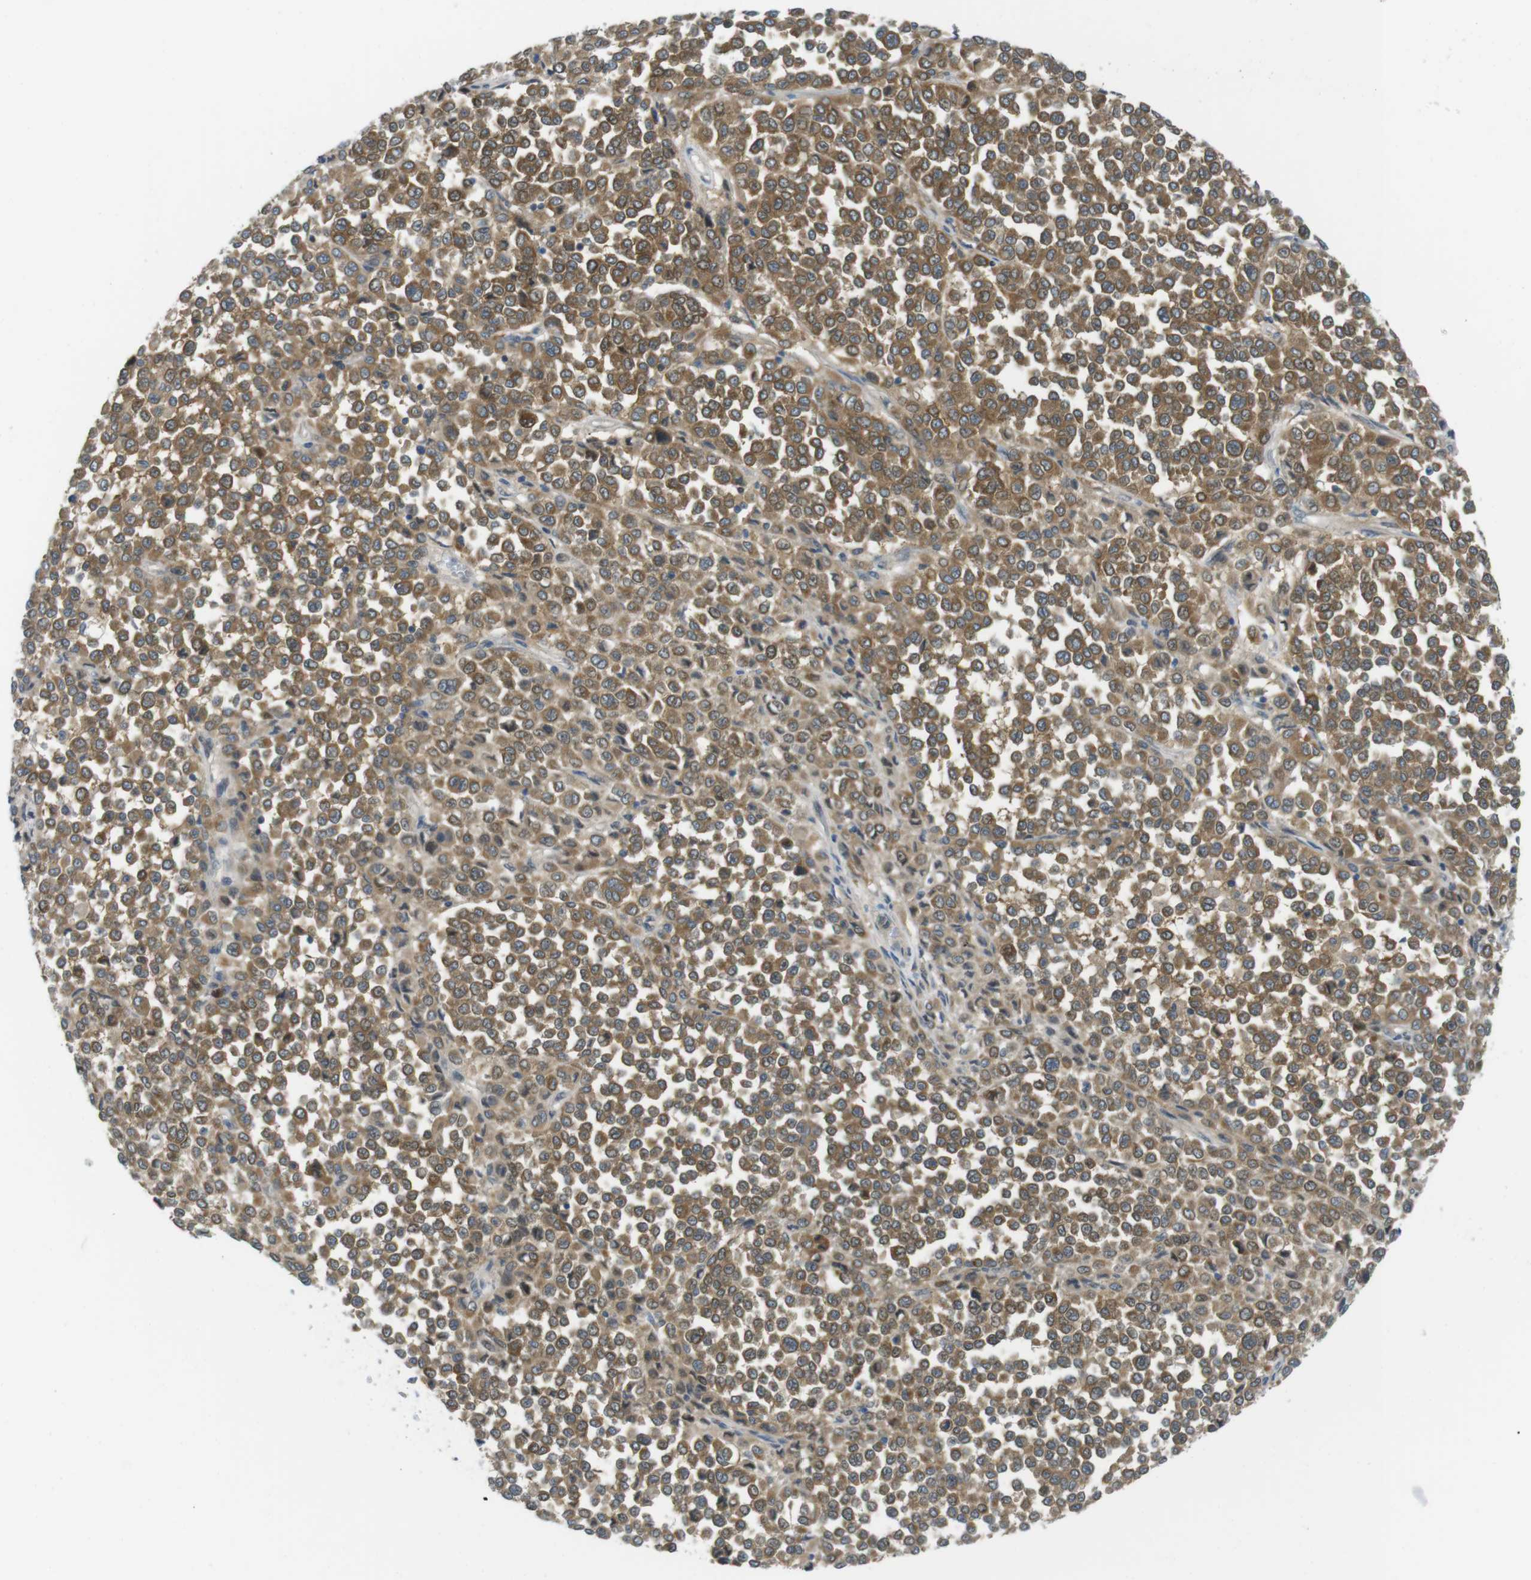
{"staining": {"intensity": "moderate", "quantity": ">75%", "location": "cytoplasmic/membranous"}, "tissue": "melanoma", "cell_type": "Tumor cells", "image_type": "cancer", "snomed": [{"axis": "morphology", "description": "Malignant melanoma, Metastatic site"}, {"axis": "topography", "description": "Pancreas"}], "caption": "IHC micrograph of human malignant melanoma (metastatic site) stained for a protein (brown), which shows medium levels of moderate cytoplasmic/membranous staining in approximately >75% of tumor cells.", "gene": "CASP2", "patient": {"sex": "female", "age": 30}}